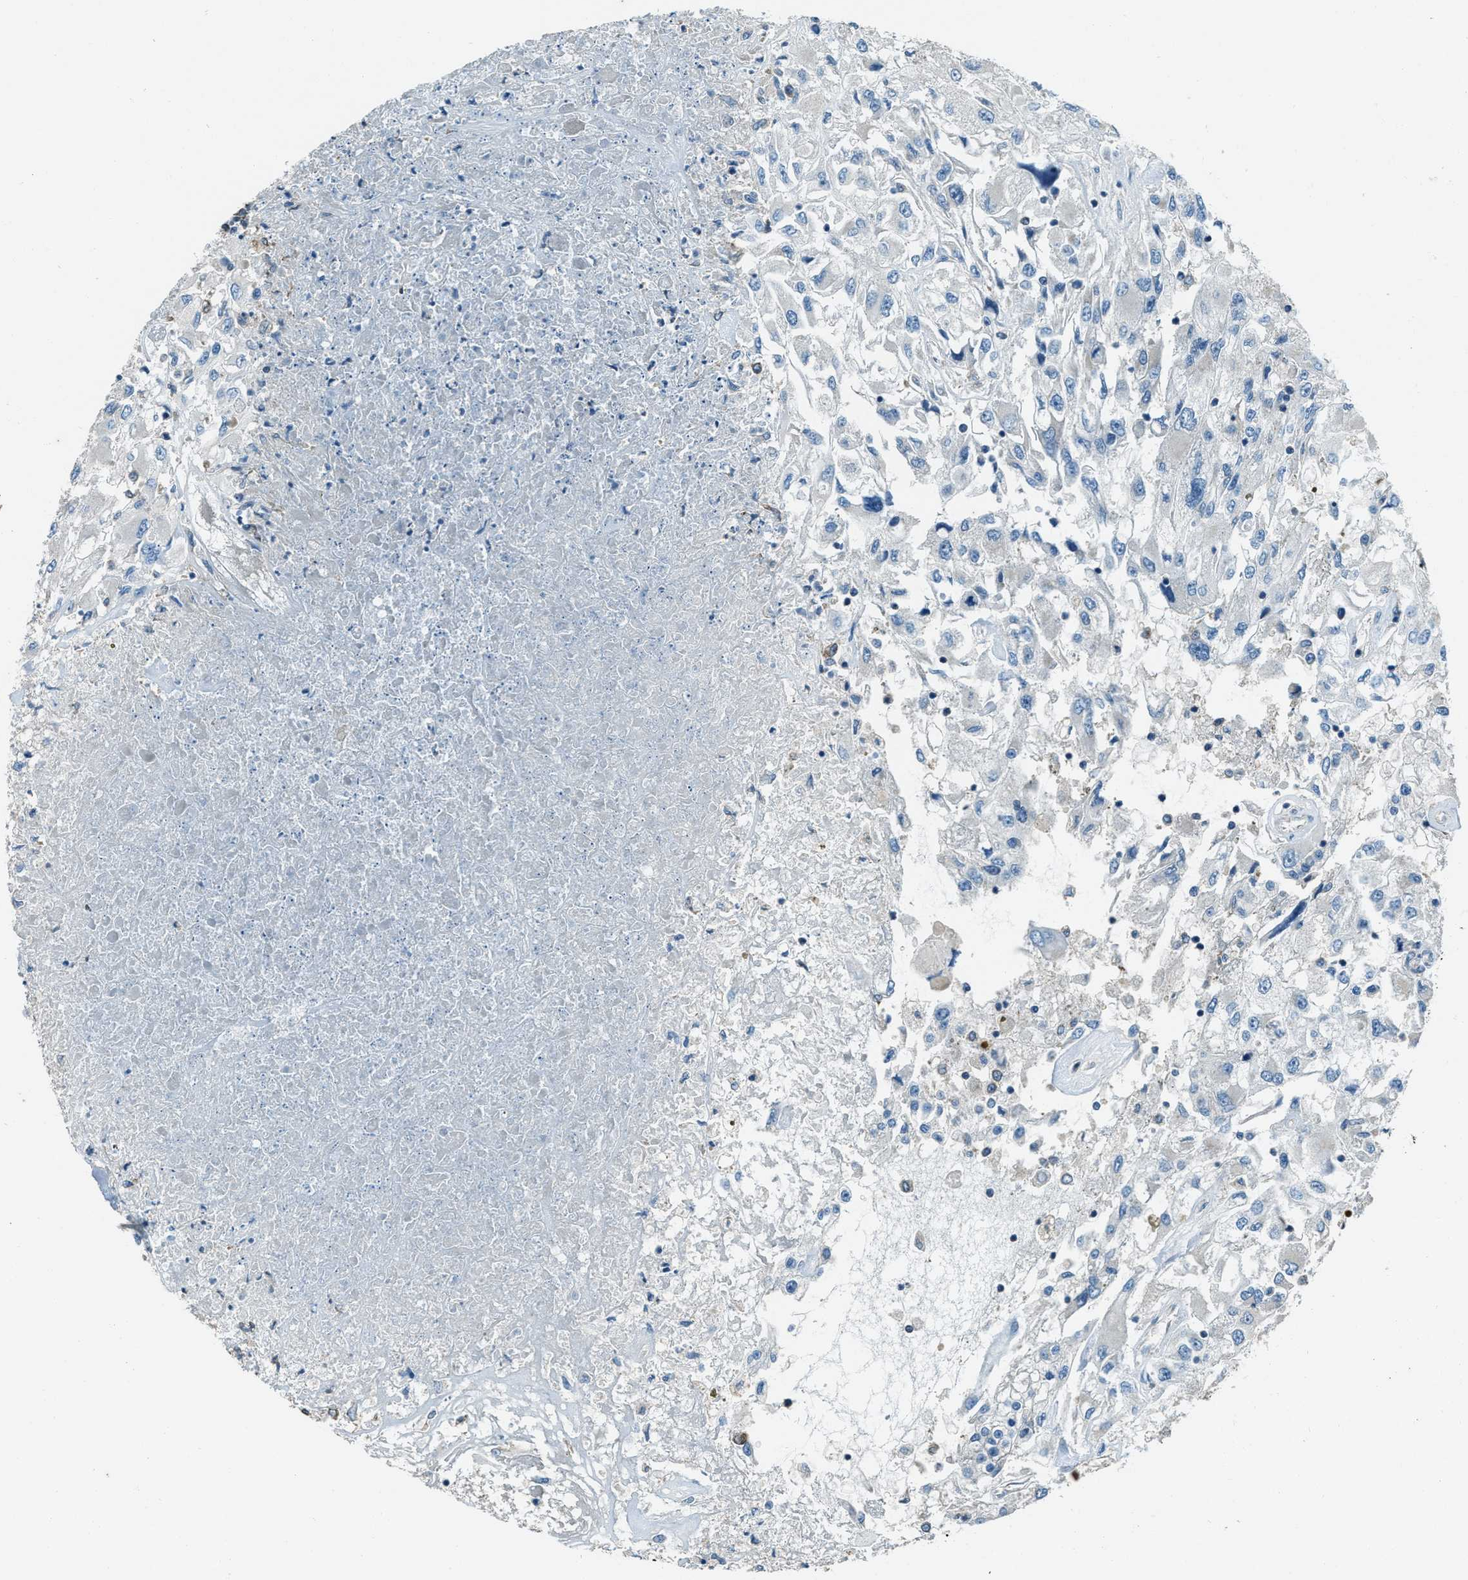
{"staining": {"intensity": "negative", "quantity": "none", "location": "none"}, "tissue": "renal cancer", "cell_type": "Tumor cells", "image_type": "cancer", "snomed": [{"axis": "morphology", "description": "Adenocarcinoma, NOS"}, {"axis": "topography", "description": "Kidney"}], "caption": "Adenocarcinoma (renal) was stained to show a protein in brown. There is no significant positivity in tumor cells.", "gene": "SVIL", "patient": {"sex": "female", "age": 52}}